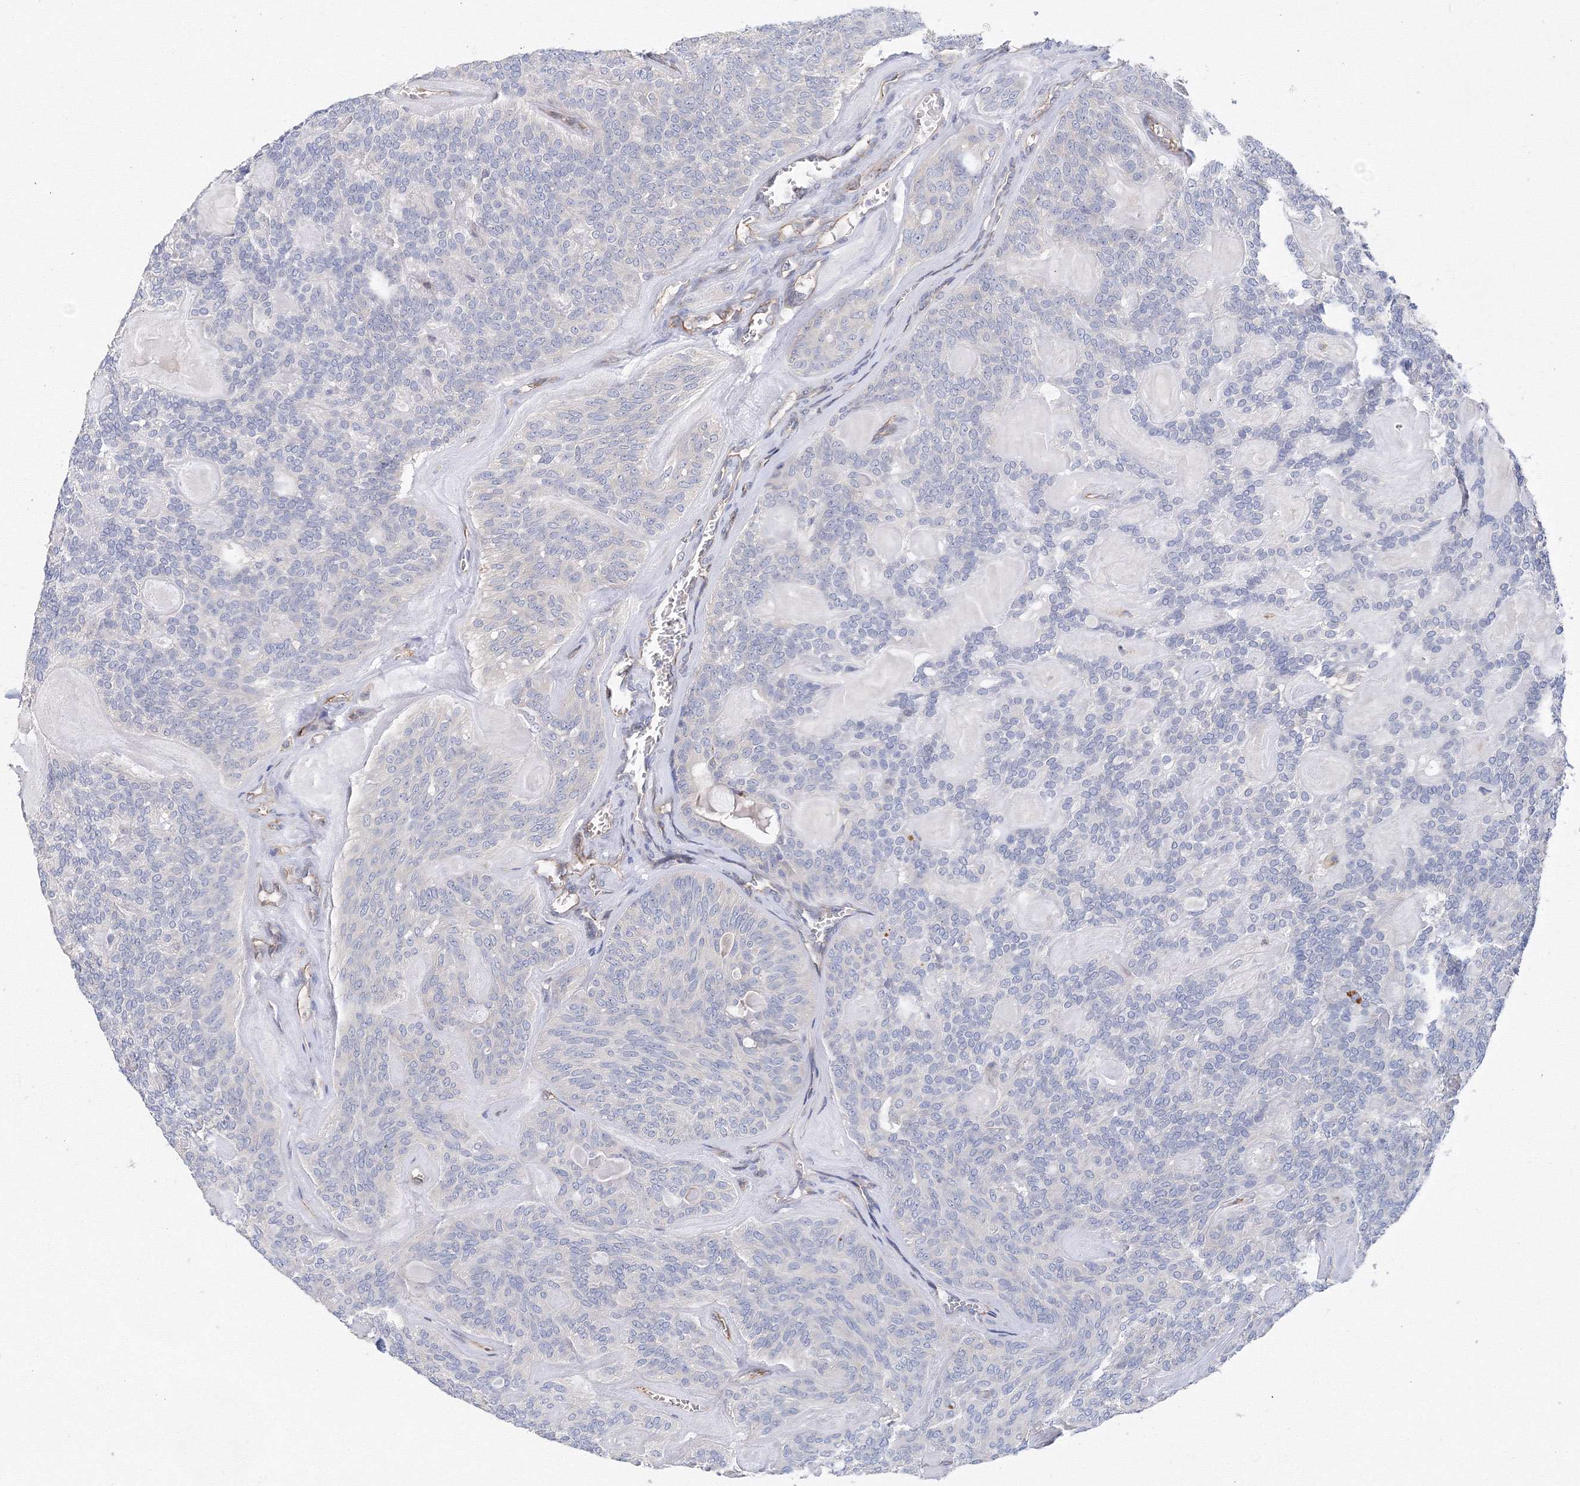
{"staining": {"intensity": "negative", "quantity": "none", "location": "none"}, "tissue": "head and neck cancer", "cell_type": "Tumor cells", "image_type": "cancer", "snomed": [{"axis": "morphology", "description": "Adenocarcinoma, NOS"}, {"axis": "topography", "description": "Head-Neck"}], "caption": "IHC histopathology image of adenocarcinoma (head and neck) stained for a protein (brown), which demonstrates no positivity in tumor cells. Nuclei are stained in blue.", "gene": "DIS3L2", "patient": {"sex": "male", "age": 66}}